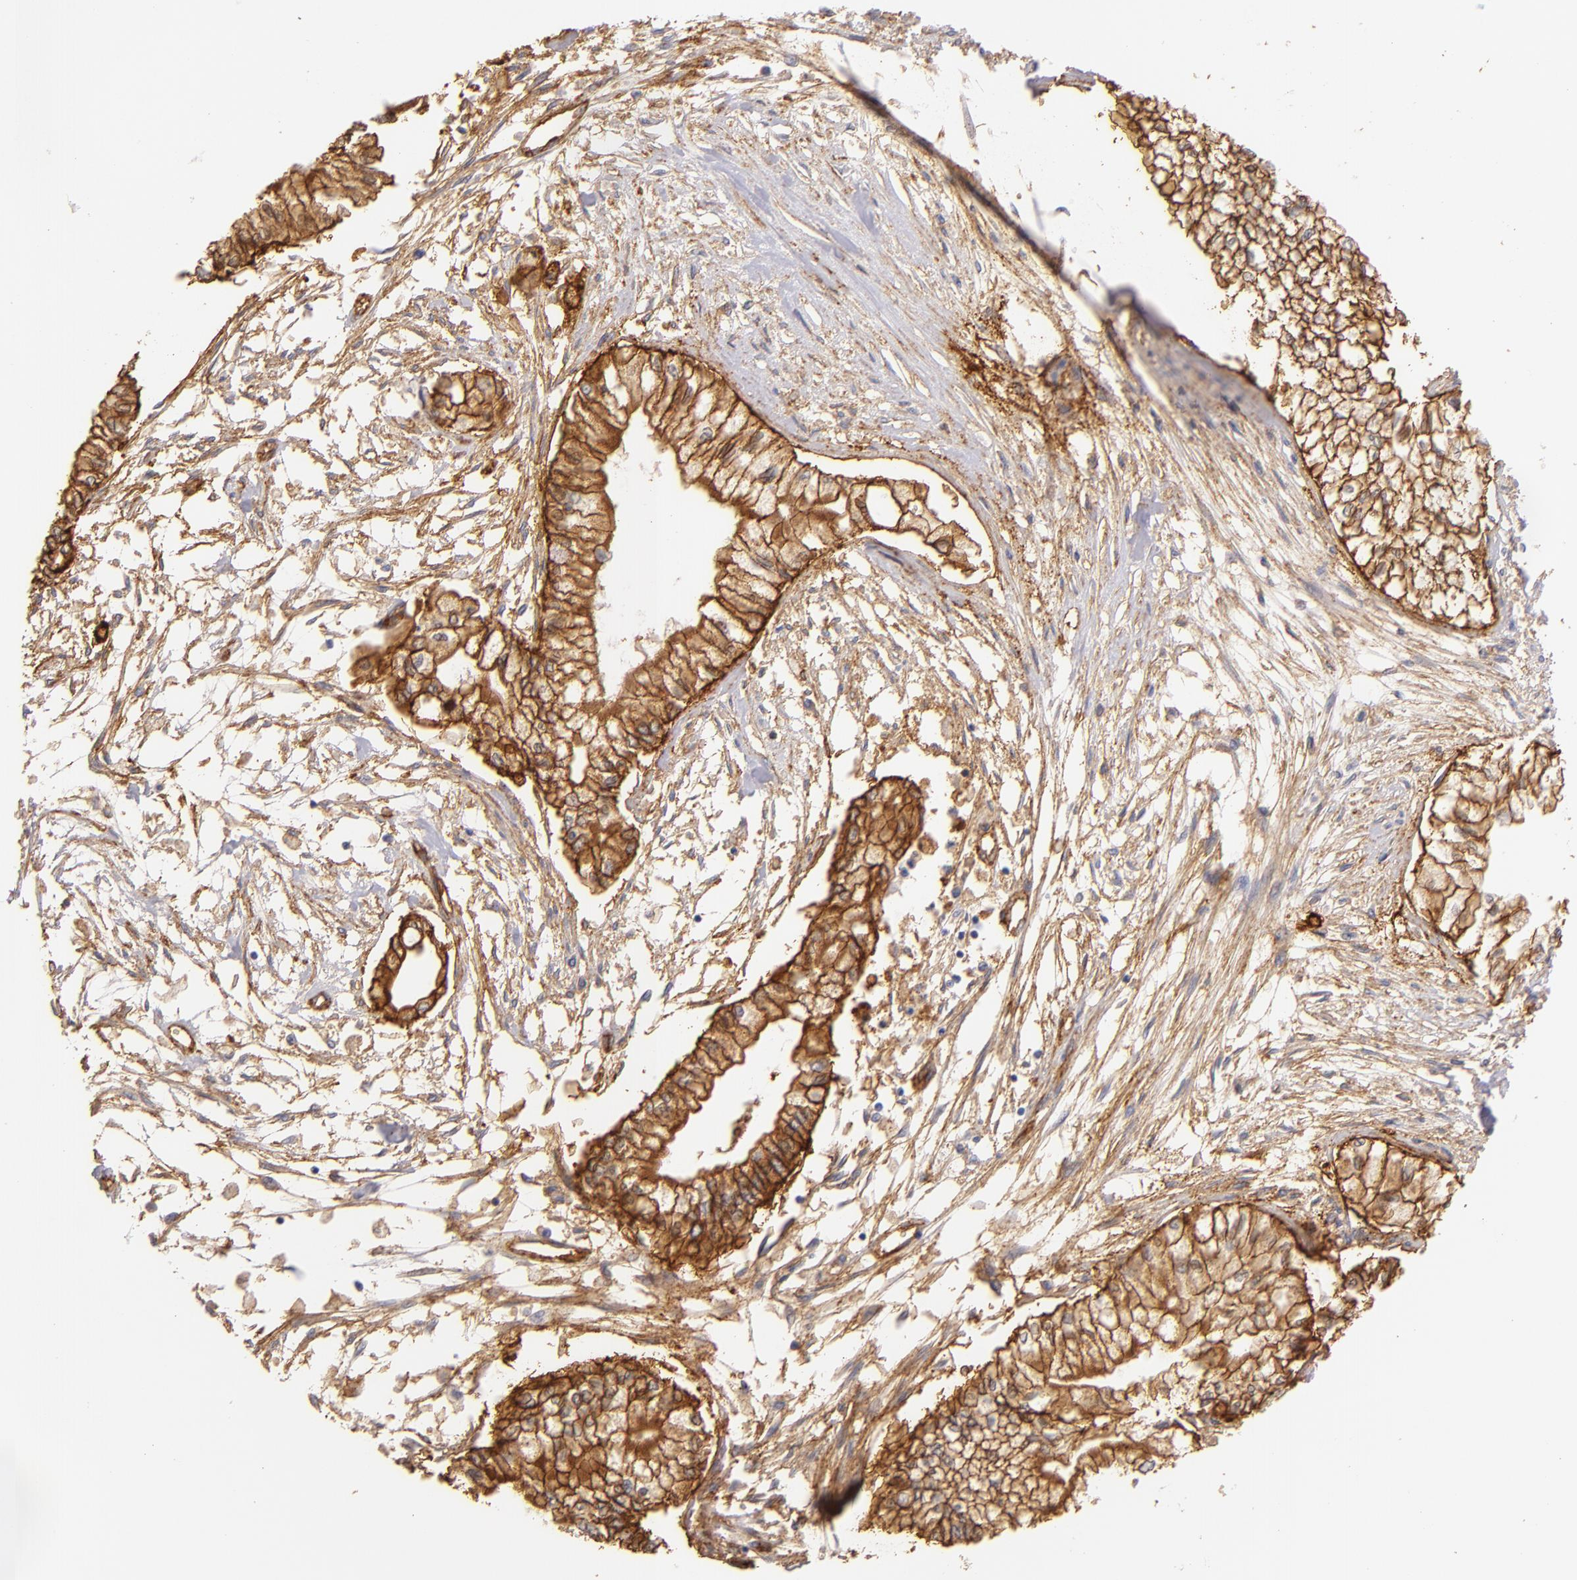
{"staining": {"intensity": "strong", "quantity": ">75%", "location": "cytoplasmic/membranous"}, "tissue": "pancreatic cancer", "cell_type": "Tumor cells", "image_type": "cancer", "snomed": [{"axis": "morphology", "description": "Adenocarcinoma, NOS"}, {"axis": "topography", "description": "Pancreas"}], "caption": "The histopathology image exhibits a brown stain indicating the presence of a protein in the cytoplasmic/membranous of tumor cells in pancreatic adenocarcinoma. (DAB IHC with brightfield microscopy, high magnification).", "gene": "CD151", "patient": {"sex": "male", "age": 79}}